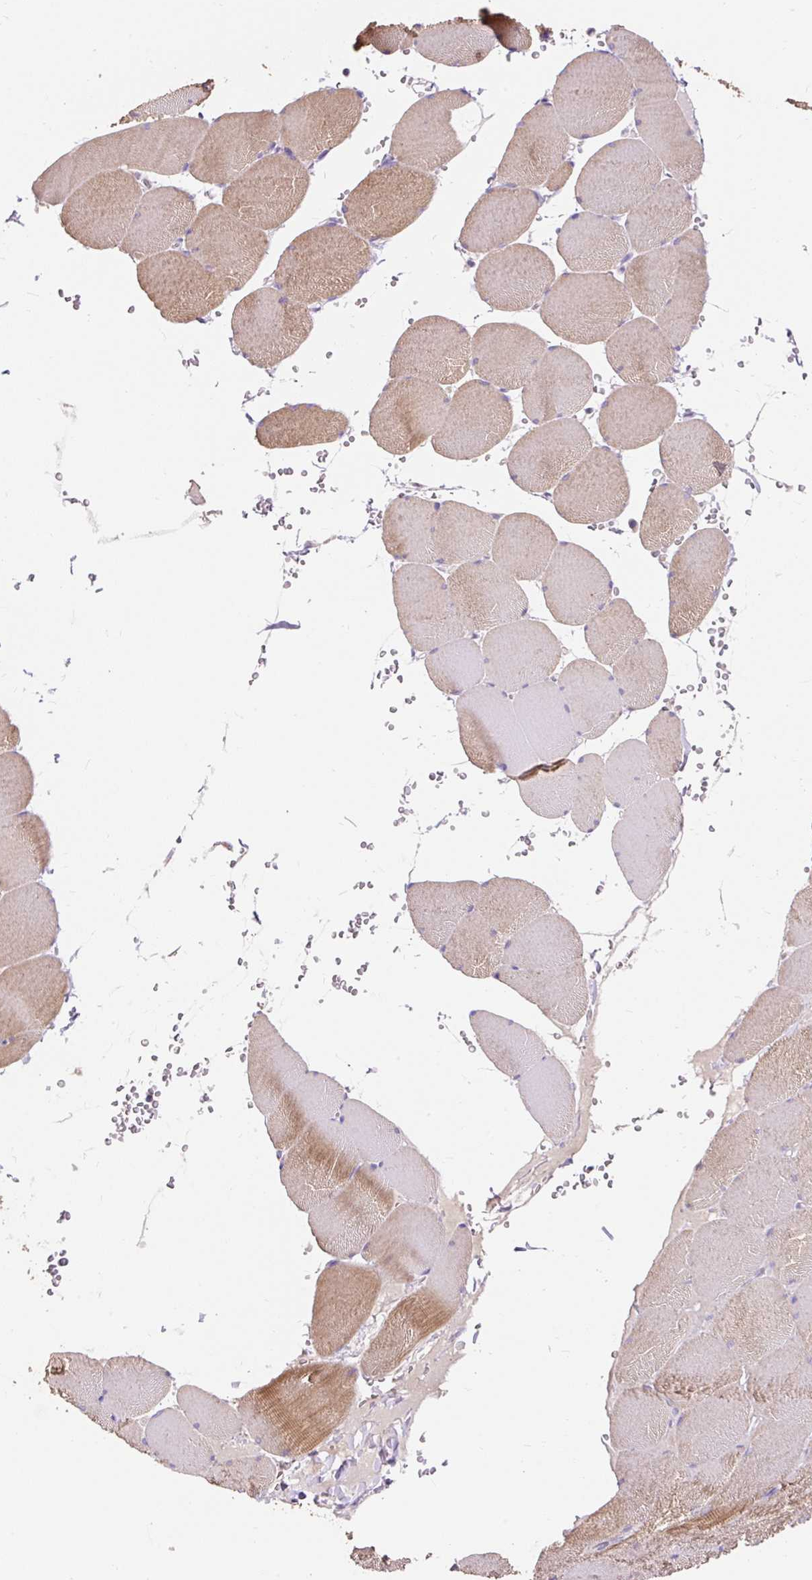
{"staining": {"intensity": "moderate", "quantity": "25%-75%", "location": "cytoplasmic/membranous"}, "tissue": "skeletal muscle", "cell_type": "Myocytes", "image_type": "normal", "snomed": [{"axis": "morphology", "description": "Normal tissue, NOS"}, {"axis": "topography", "description": "Skeletal muscle"}, {"axis": "topography", "description": "Head-Neck"}], "caption": "An image of human skeletal muscle stained for a protein exhibits moderate cytoplasmic/membranous brown staining in myocytes.", "gene": "PMAIP1", "patient": {"sex": "male", "age": 66}}